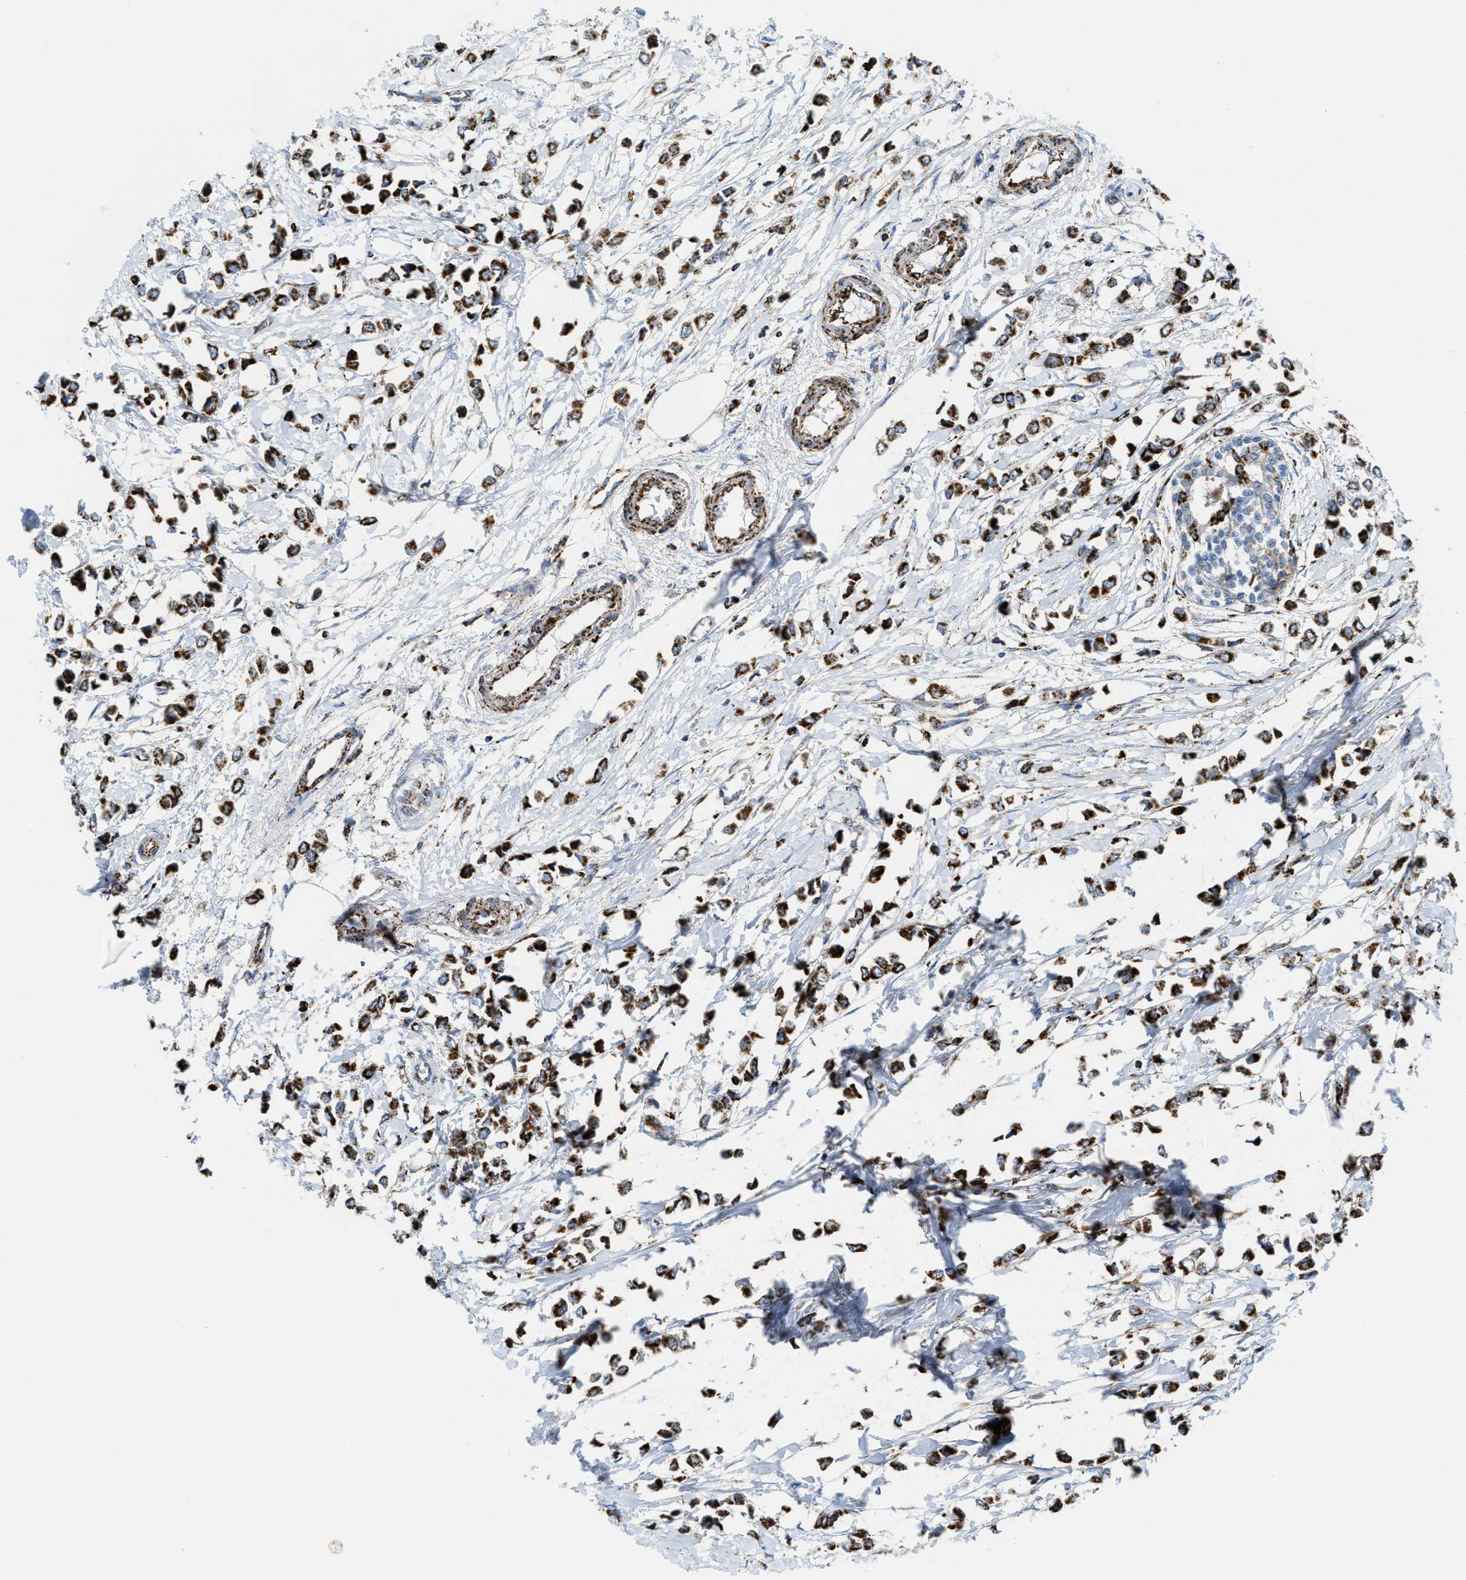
{"staining": {"intensity": "strong", "quantity": ">75%", "location": "cytoplasmic/membranous"}, "tissue": "breast cancer", "cell_type": "Tumor cells", "image_type": "cancer", "snomed": [{"axis": "morphology", "description": "Lobular carcinoma"}, {"axis": "topography", "description": "Breast"}], "caption": "A micrograph of human breast lobular carcinoma stained for a protein reveals strong cytoplasmic/membranous brown staining in tumor cells.", "gene": "SQOR", "patient": {"sex": "female", "age": 51}}